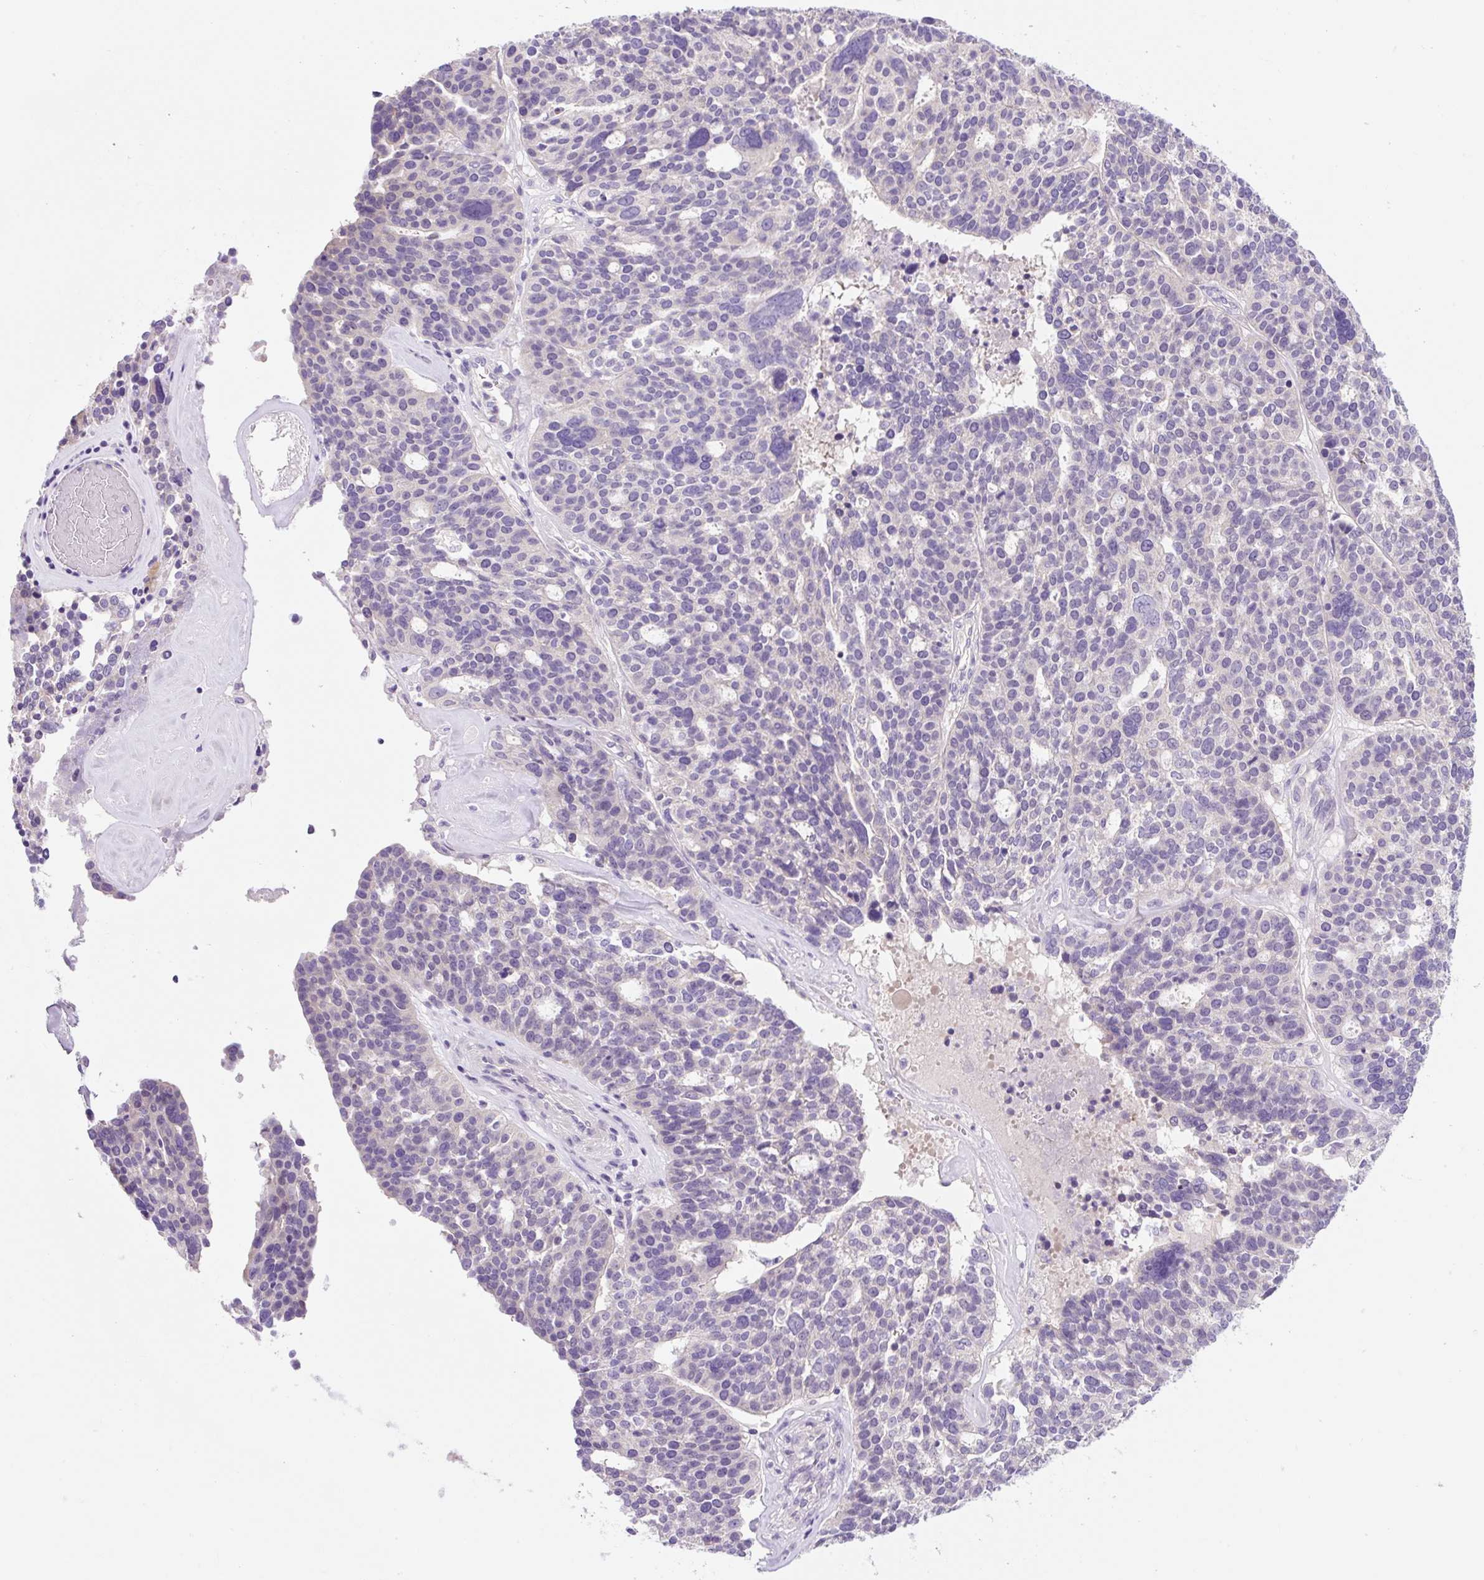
{"staining": {"intensity": "negative", "quantity": "none", "location": "none"}, "tissue": "ovarian cancer", "cell_type": "Tumor cells", "image_type": "cancer", "snomed": [{"axis": "morphology", "description": "Cystadenocarcinoma, serous, NOS"}, {"axis": "topography", "description": "Ovary"}], "caption": "Human ovarian serous cystadenocarcinoma stained for a protein using IHC shows no expression in tumor cells.", "gene": "CELF6", "patient": {"sex": "female", "age": 59}}